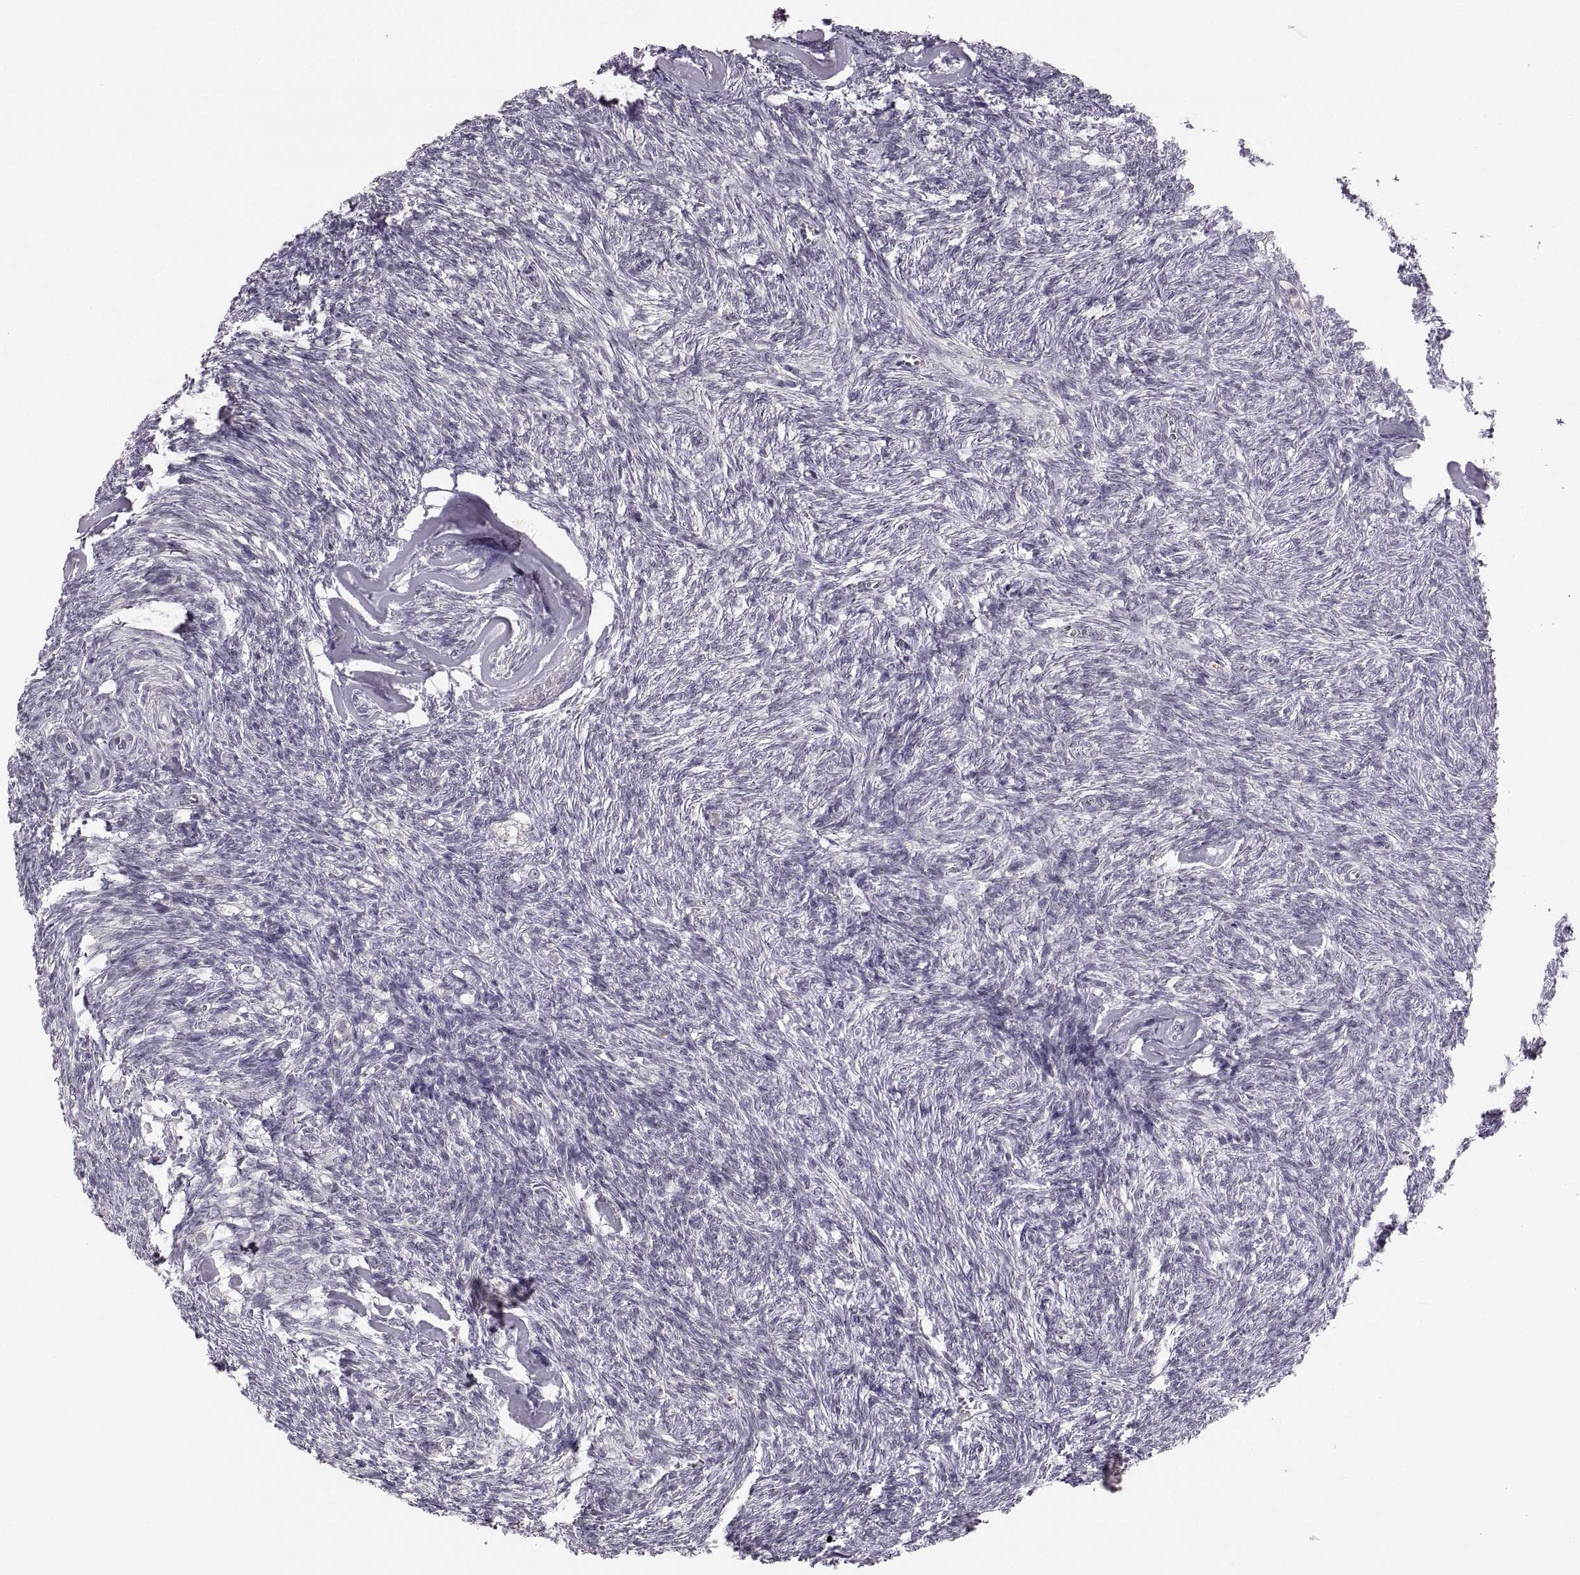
{"staining": {"intensity": "negative", "quantity": "none", "location": "none"}, "tissue": "ovary", "cell_type": "Follicle cells", "image_type": "normal", "snomed": [{"axis": "morphology", "description": "Normal tissue, NOS"}, {"axis": "topography", "description": "Ovary"}], "caption": "Follicle cells show no significant positivity in unremarkable ovary. (DAB (3,3'-diaminobenzidine) immunohistochemistry, high magnification).", "gene": "ADH6", "patient": {"sex": "female", "age": 43}}